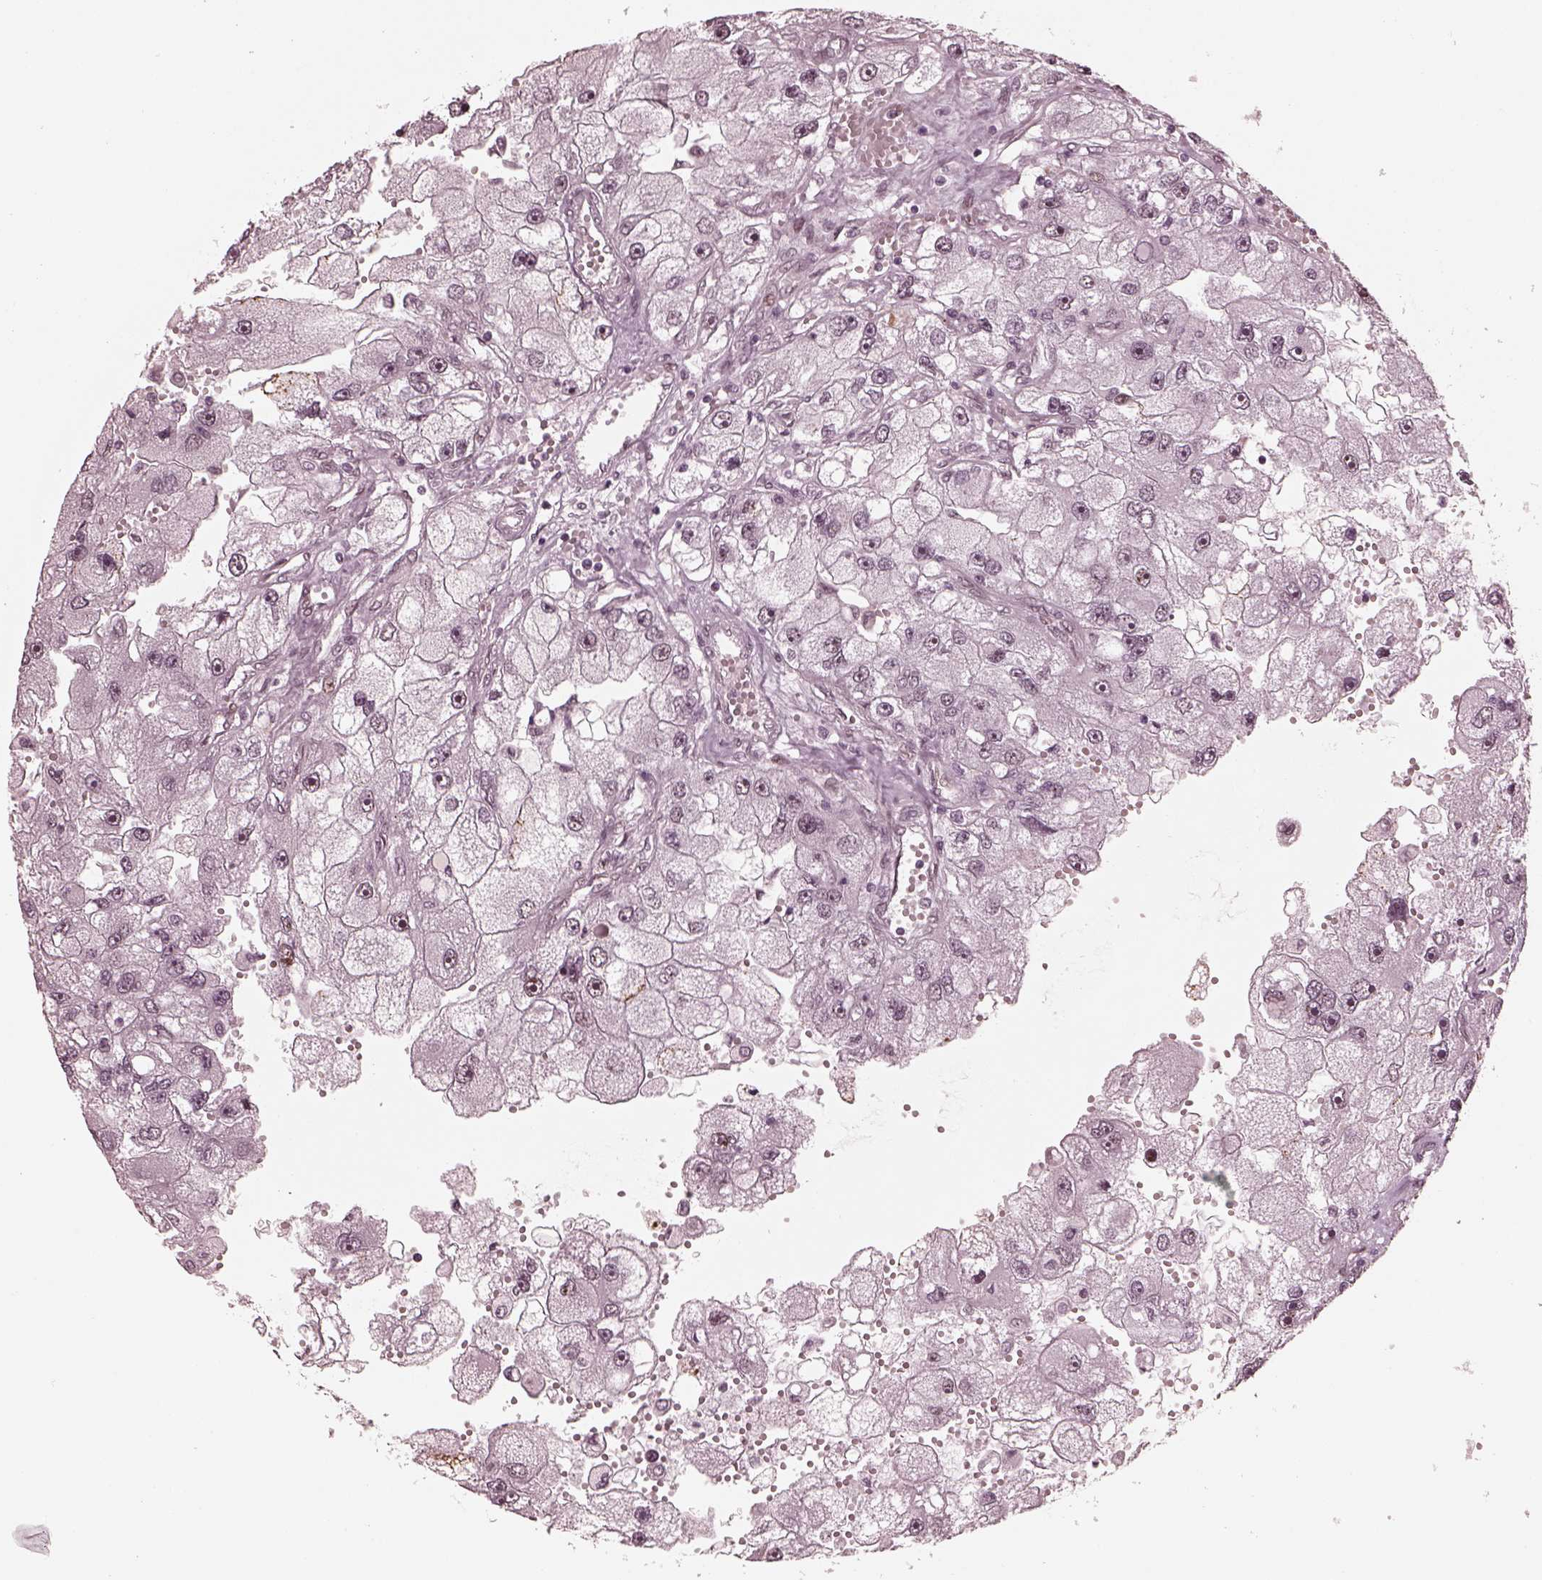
{"staining": {"intensity": "negative", "quantity": "none", "location": "none"}, "tissue": "renal cancer", "cell_type": "Tumor cells", "image_type": "cancer", "snomed": [{"axis": "morphology", "description": "Adenocarcinoma, NOS"}, {"axis": "topography", "description": "Kidney"}], "caption": "Renal adenocarcinoma was stained to show a protein in brown. There is no significant positivity in tumor cells.", "gene": "TRIB3", "patient": {"sex": "male", "age": 63}}